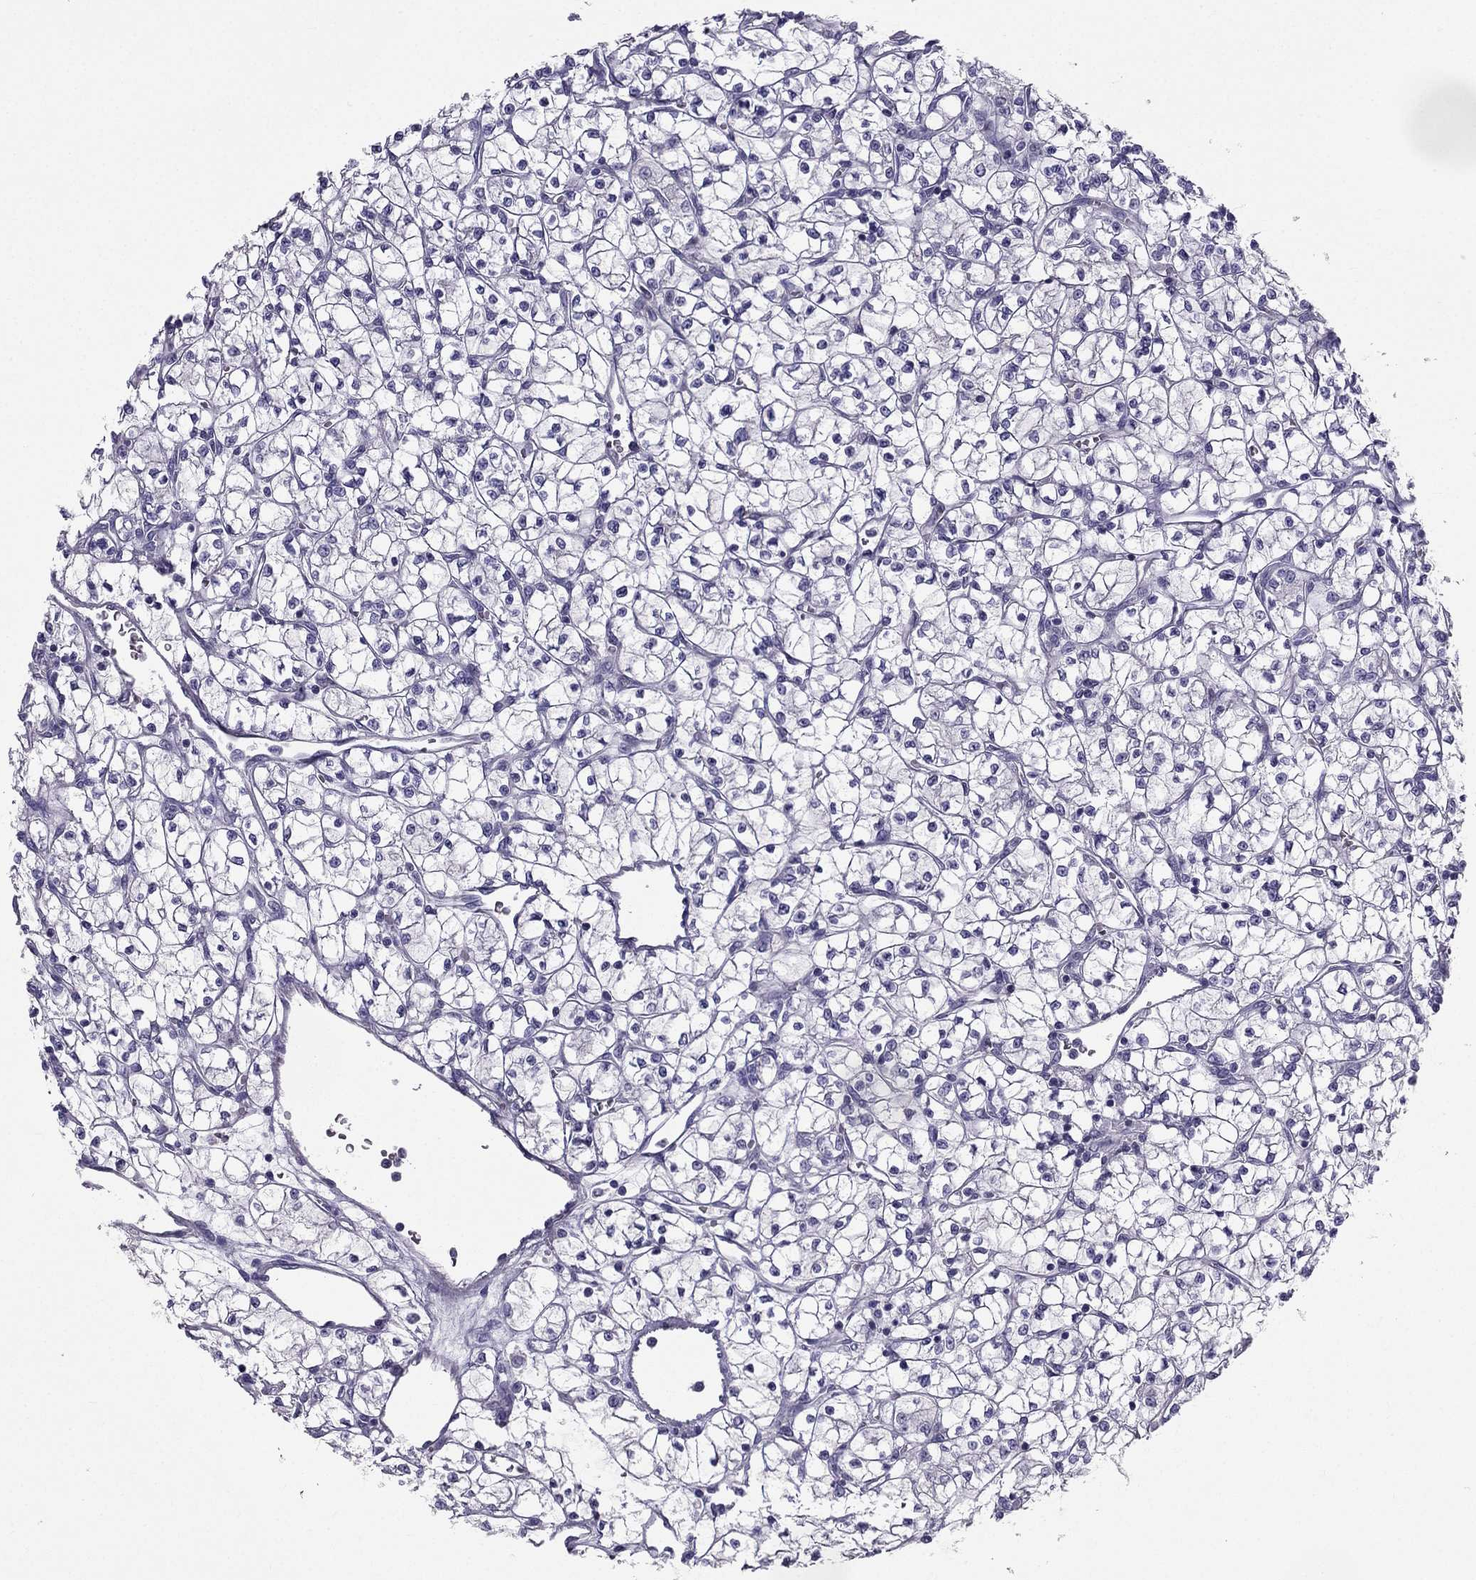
{"staining": {"intensity": "negative", "quantity": "none", "location": "none"}, "tissue": "renal cancer", "cell_type": "Tumor cells", "image_type": "cancer", "snomed": [{"axis": "morphology", "description": "Adenocarcinoma, NOS"}, {"axis": "topography", "description": "Kidney"}], "caption": "Protein analysis of adenocarcinoma (renal) exhibits no significant expression in tumor cells.", "gene": "SYT5", "patient": {"sex": "female", "age": 64}}